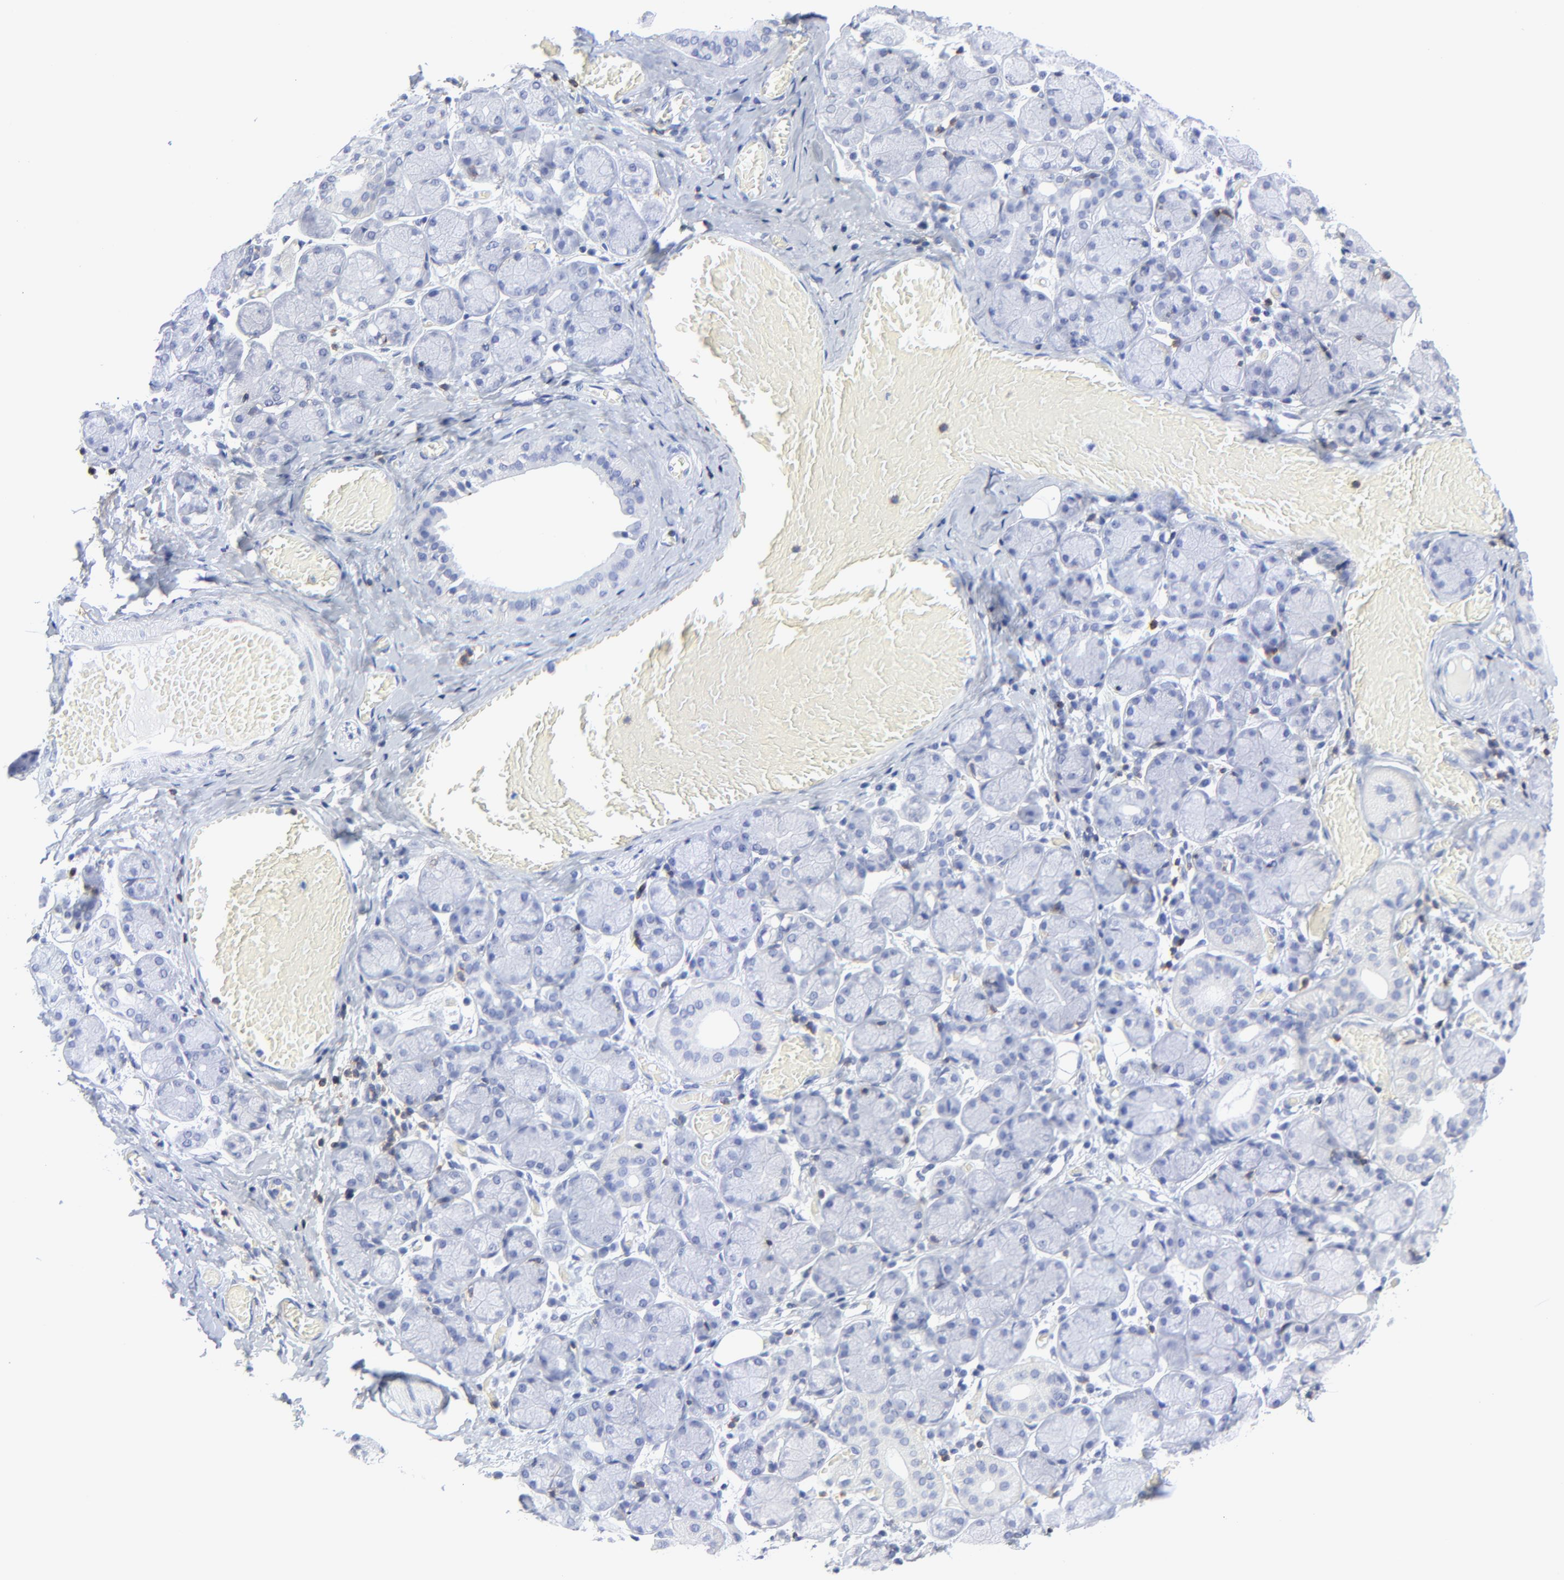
{"staining": {"intensity": "negative", "quantity": "none", "location": "none"}, "tissue": "salivary gland", "cell_type": "Glandular cells", "image_type": "normal", "snomed": [{"axis": "morphology", "description": "Normal tissue, NOS"}, {"axis": "topography", "description": "Salivary gland"}], "caption": "Glandular cells are negative for brown protein staining in unremarkable salivary gland. Nuclei are stained in blue.", "gene": "LCK", "patient": {"sex": "female", "age": 24}}